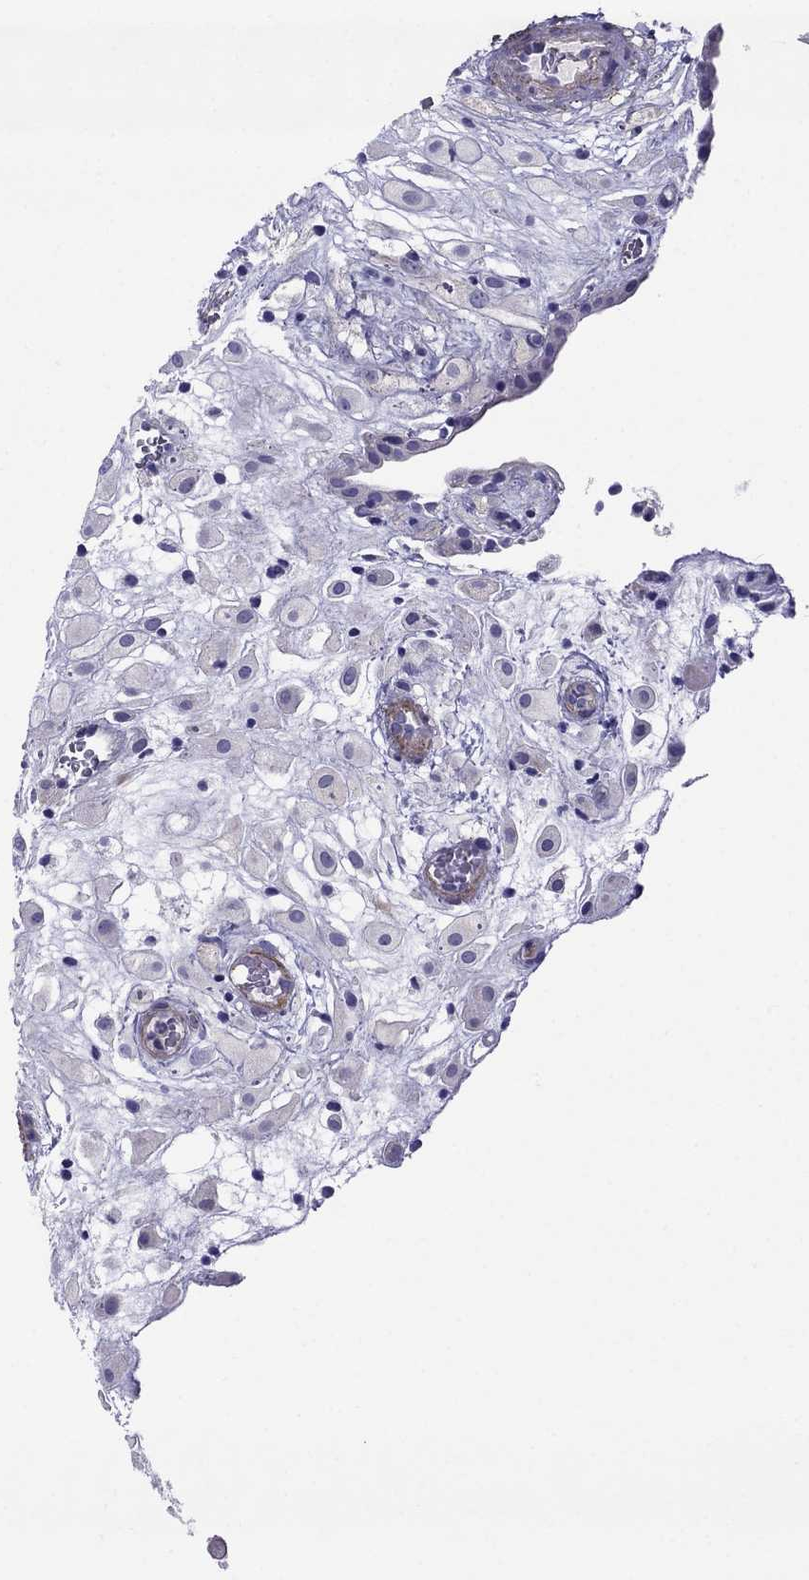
{"staining": {"intensity": "negative", "quantity": "none", "location": "none"}, "tissue": "placenta", "cell_type": "Decidual cells", "image_type": "normal", "snomed": [{"axis": "morphology", "description": "Normal tissue, NOS"}, {"axis": "topography", "description": "Placenta"}], "caption": "An immunohistochemistry (IHC) photomicrograph of unremarkable placenta is shown. There is no staining in decidual cells of placenta. The staining was performed using DAB to visualize the protein expression in brown, while the nuclei were stained in blue with hematoxylin (Magnification: 20x).", "gene": "GPR50", "patient": {"sex": "female", "age": 24}}